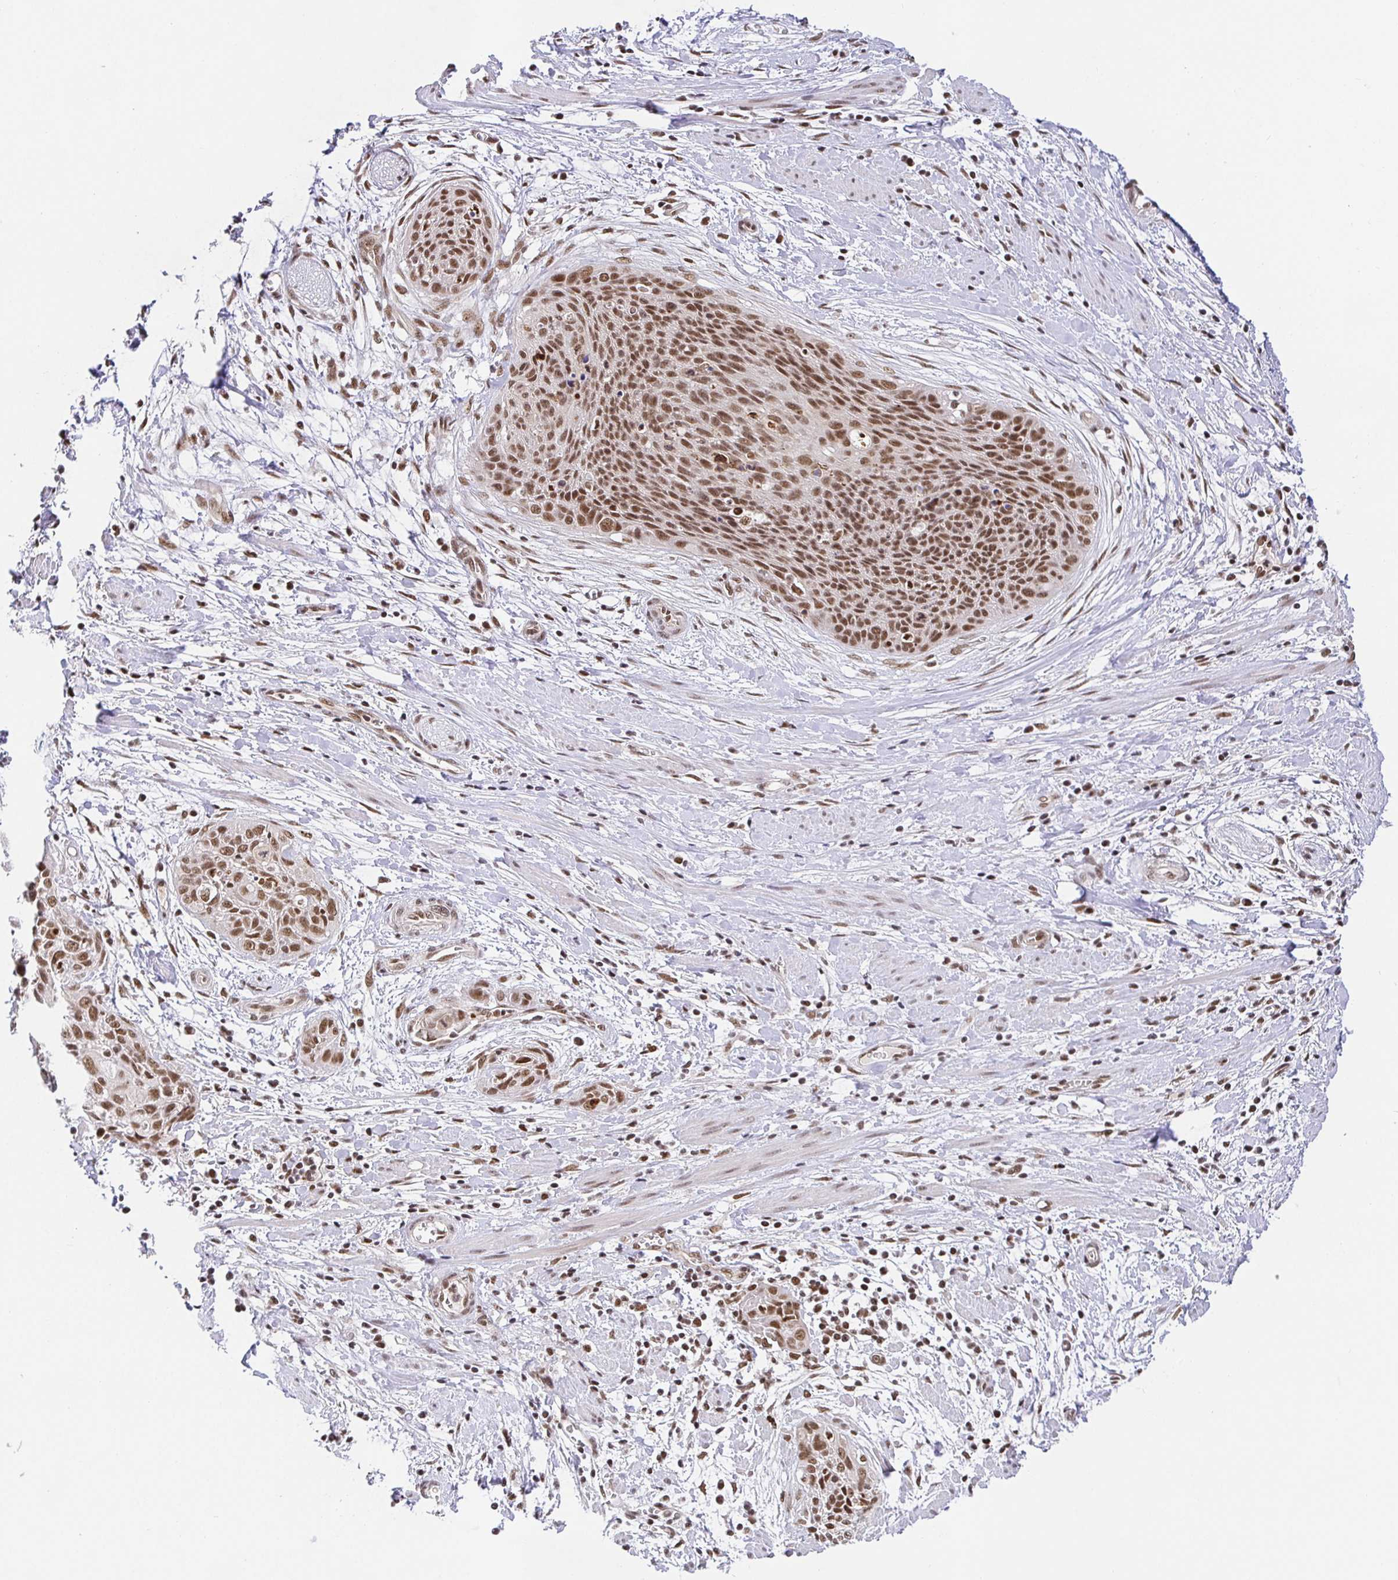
{"staining": {"intensity": "moderate", "quantity": ">75%", "location": "nuclear"}, "tissue": "cervical cancer", "cell_type": "Tumor cells", "image_type": "cancer", "snomed": [{"axis": "morphology", "description": "Squamous cell carcinoma, NOS"}, {"axis": "topography", "description": "Cervix"}], "caption": "Moderate nuclear expression is seen in approximately >75% of tumor cells in cervical squamous cell carcinoma.", "gene": "USF1", "patient": {"sex": "female", "age": 55}}